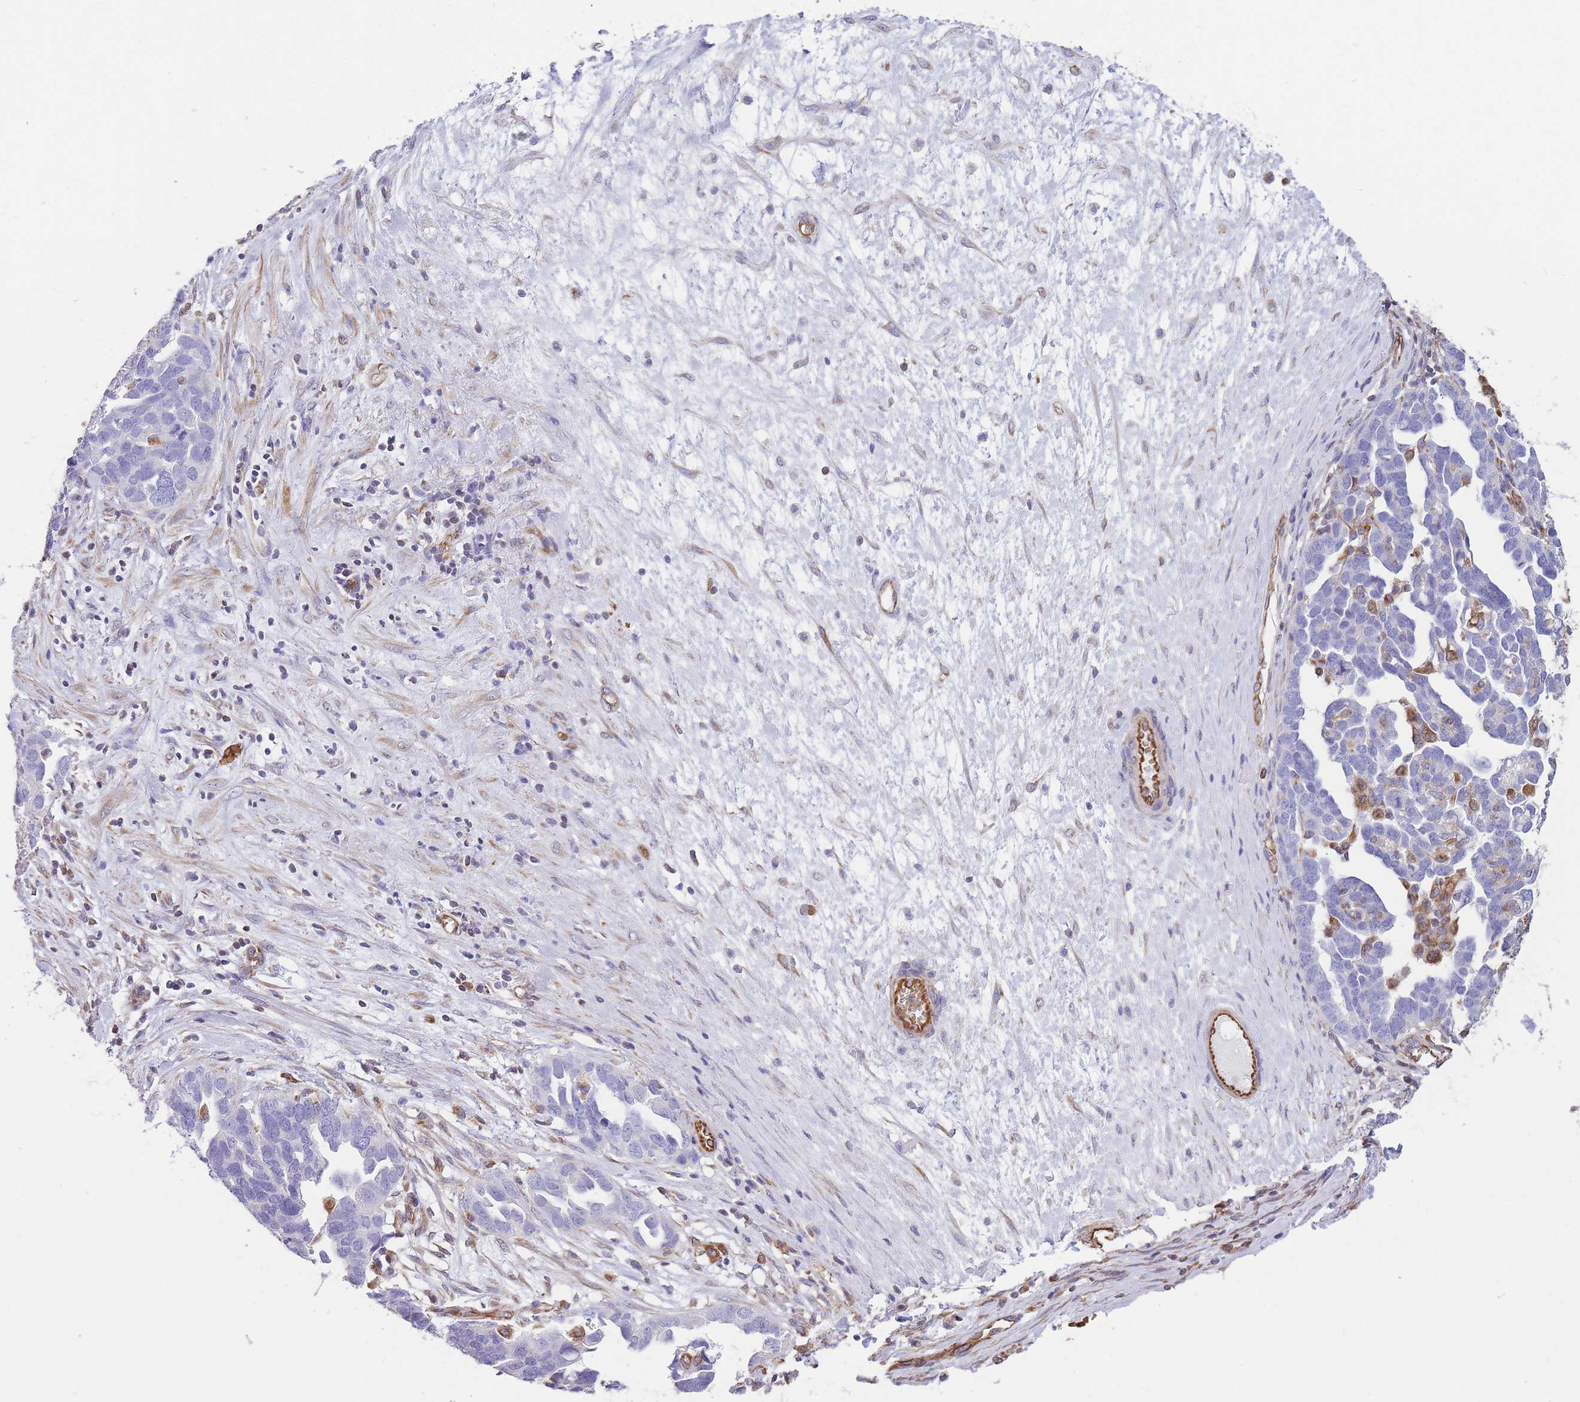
{"staining": {"intensity": "negative", "quantity": "none", "location": "none"}, "tissue": "ovarian cancer", "cell_type": "Tumor cells", "image_type": "cancer", "snomed": [{"axis": "morphology", "description": "Cystadenocarcinoma, serous, NOS"}, {"axis": "topography", "description": "Ovary"}], "caption": "The image shows no staining of tumor cells in ovarian cancer (serous cystadenocarcinoma).", "gene": "ANKRD53", "patient": {"sex": "female", "age": 54}}